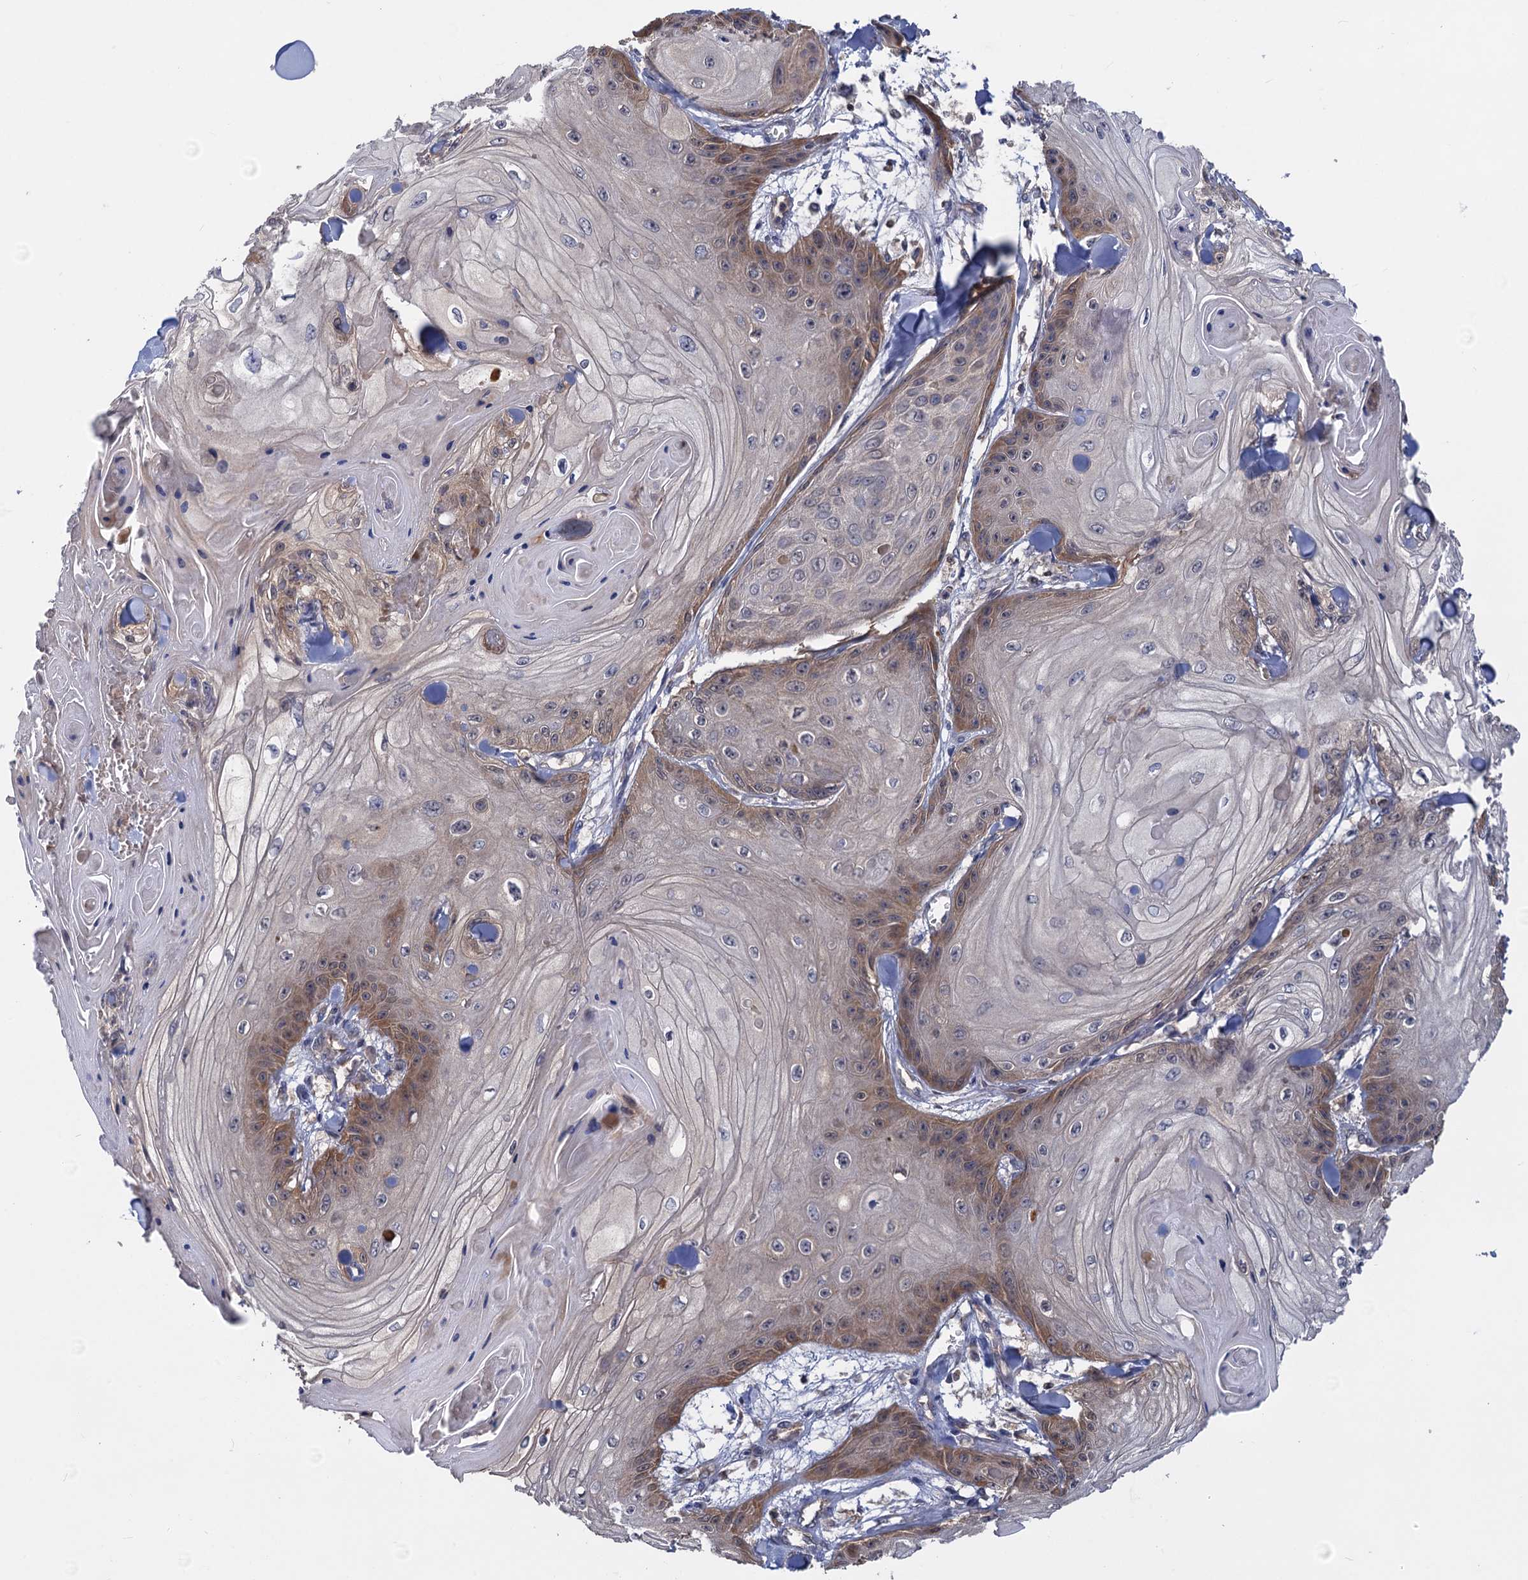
{"staining": {"intensity": "moderate", "quantity": "<25%", "location": "cytoplasmic/membranous"}, "tissue": "skin cancer", "cell_type": "Tumor cells", "image_type": "cancer", "snomed": [{"axis": "morphology", "description": "Squamous cell carcinoma, NOS"}, {"axis": "topography", "description": "Skin"}], "caption": "Immunohistochemical staining of skin squamous cell carcinoma exhibits low levels of moderate cytoplasmic/membranous expression in about <25% of tumor cells.", "gene": "DGKA", "patient": {"sex": "male", "age": 74}}